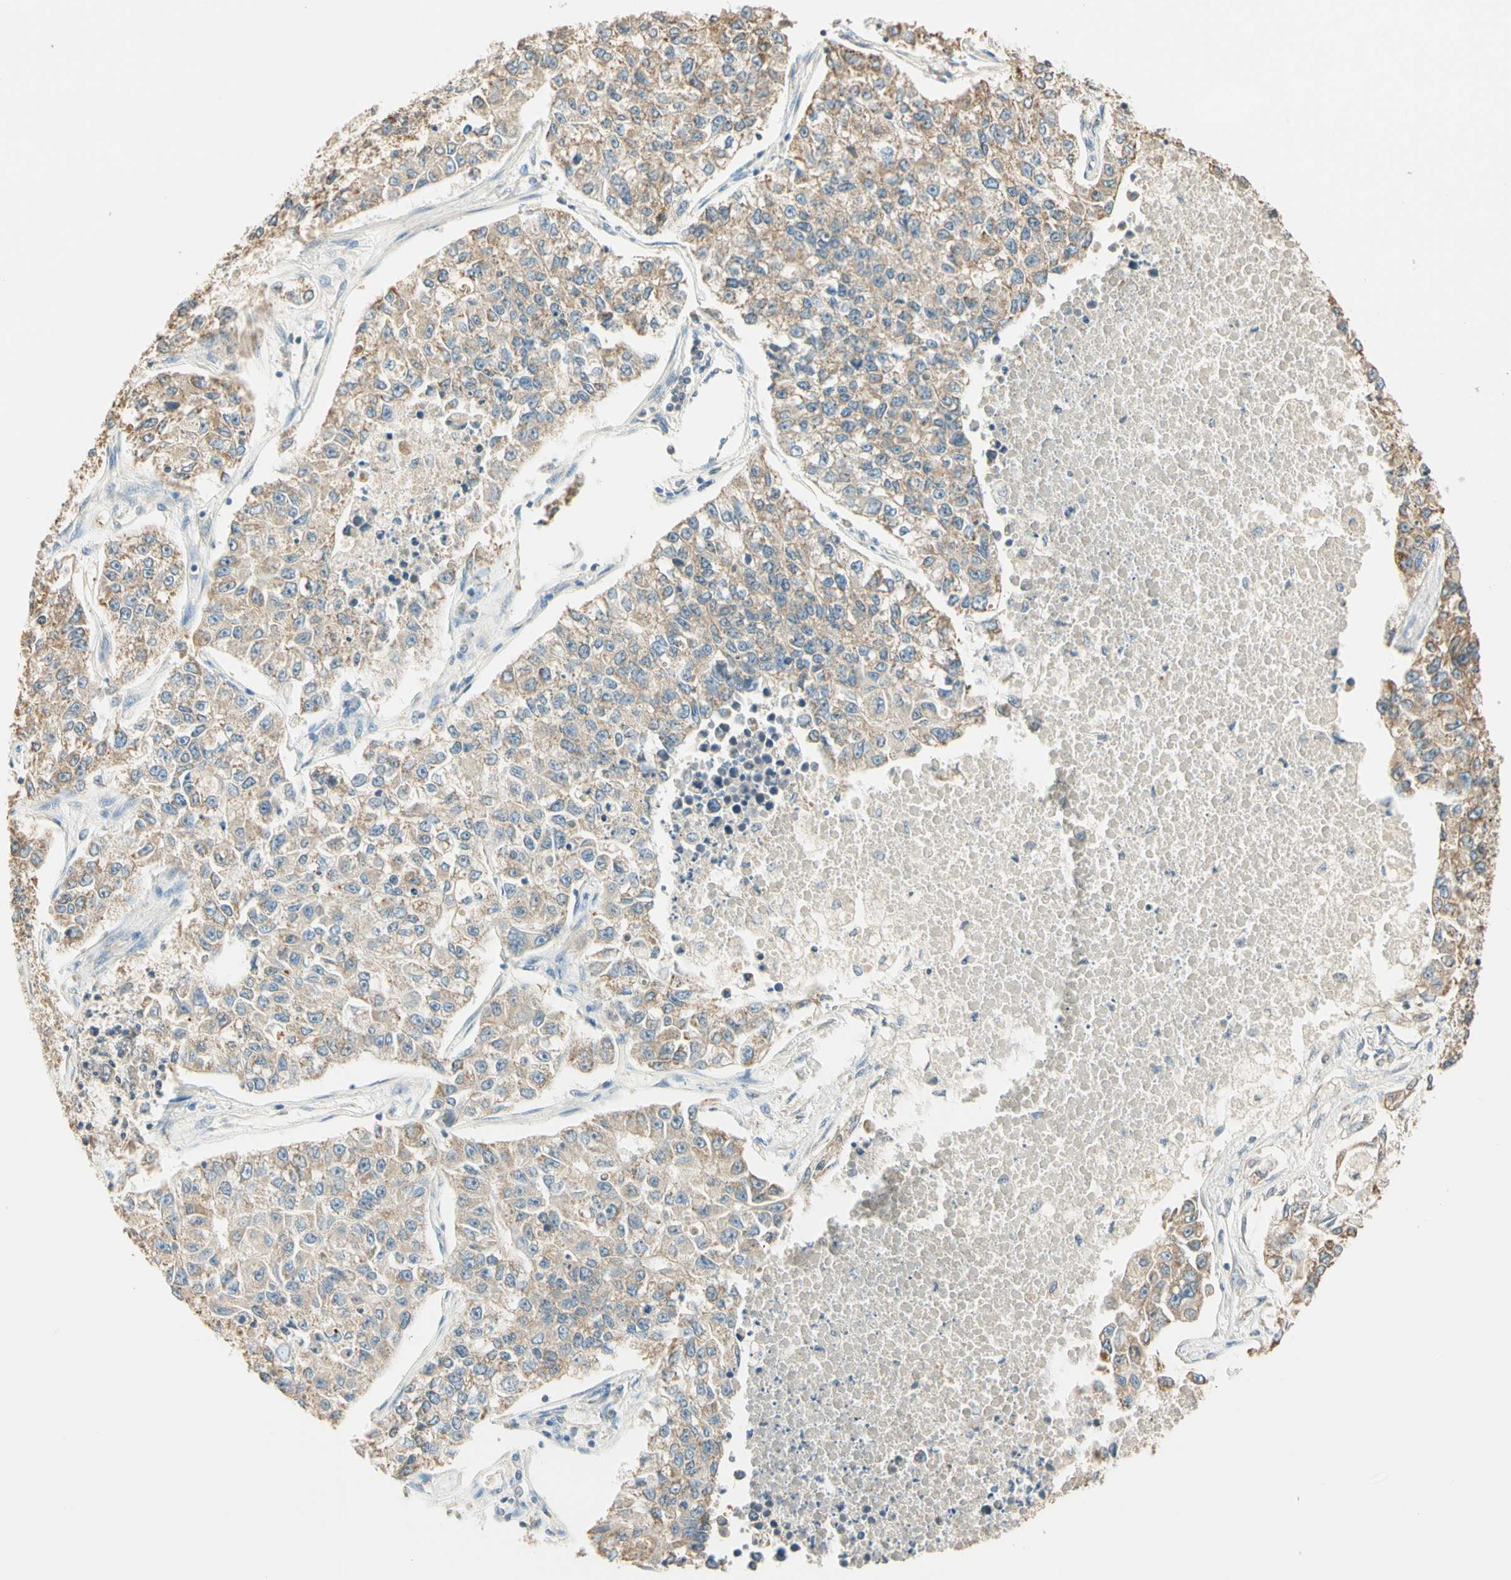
{"staining": {"intensity": "weak", "quantity": "25%-75%", "location": "cytoplasmic/membranous"}, "tissue": "lung cancer", "cell_type": "Tumor cells", "image_type": "cancer", "snomed": [{"axis": "morphology", "description": "Adenocarcinoma, NOS"}, {"axis": "topography", "description": "Lung"}], "caption": "A high-resolution histopathology image shows immunohistochemistry (IHC) staining of adenocarcinoma (lung), which demonstrates weak cytoplasmic/membranous expression in about 25%-75% of tumor cells. The staining was performed using DAB, with brown indicating positive protein expression. Nuclei are stained blue with hematoxylin.", "gene": "RAD18", "patient": {"sex": "male", "age": 49}}